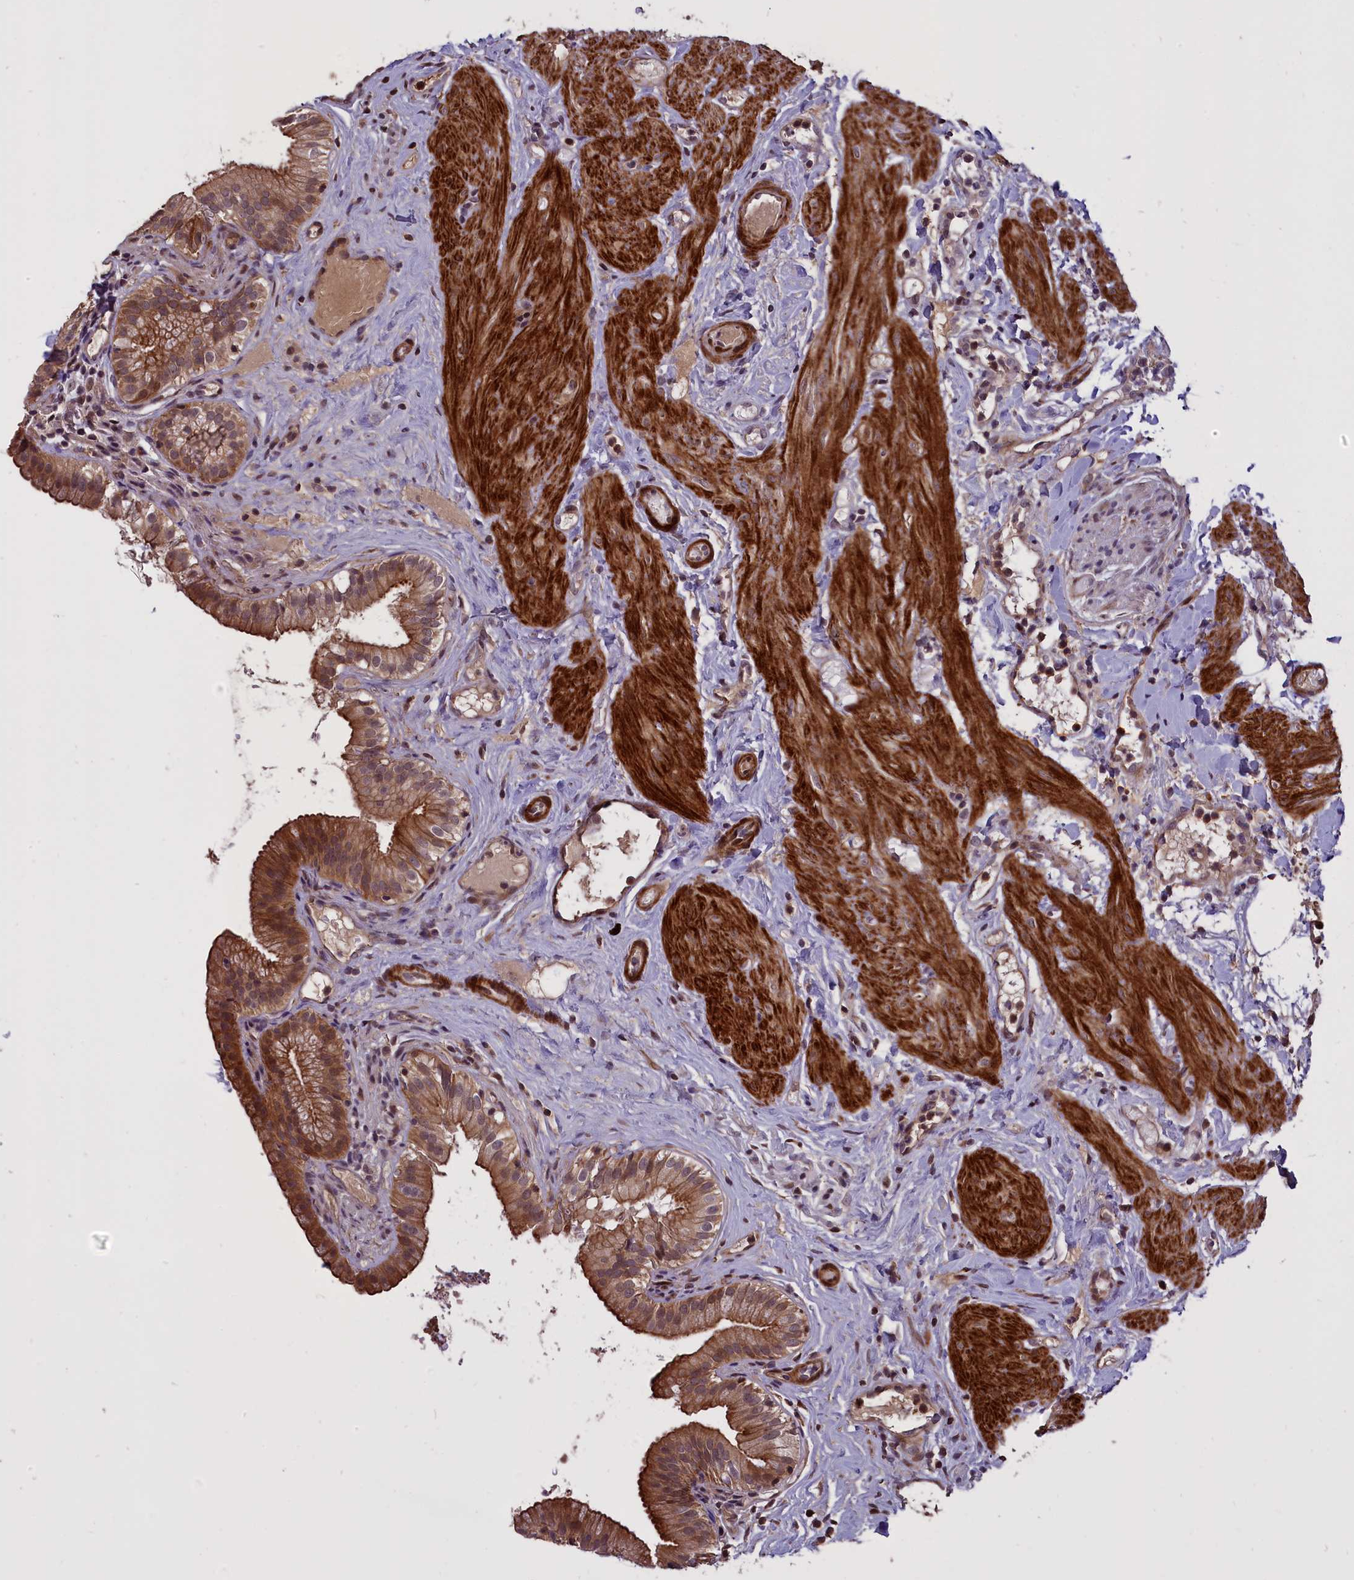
{"staining": {"intensity": "moderate", "quantity": ">75%", "location": "cytoplasmic/membranous,nuclear"}, "tissue": "gallbladder", "cell_type": "Glandular cells", "image_type": "normal", "snomed": [{"axis": "morphology", "description": "Normal tissue, NOS"}, {"axis": "topography", "description": "Gallbladder"}], "caption": "The photomicrograph reveals staining of unremarkable gallbladder, revealing moderate cytoplasmic/membranous,nuclear protein positivity (brown color) within glandular cells. (DAB (3,3'-diaminobenzidine) = brown stain, brightfield microscopy at high magnification).", "gene": "ENHO", "patient": {"sex": "female", "age": 26}}